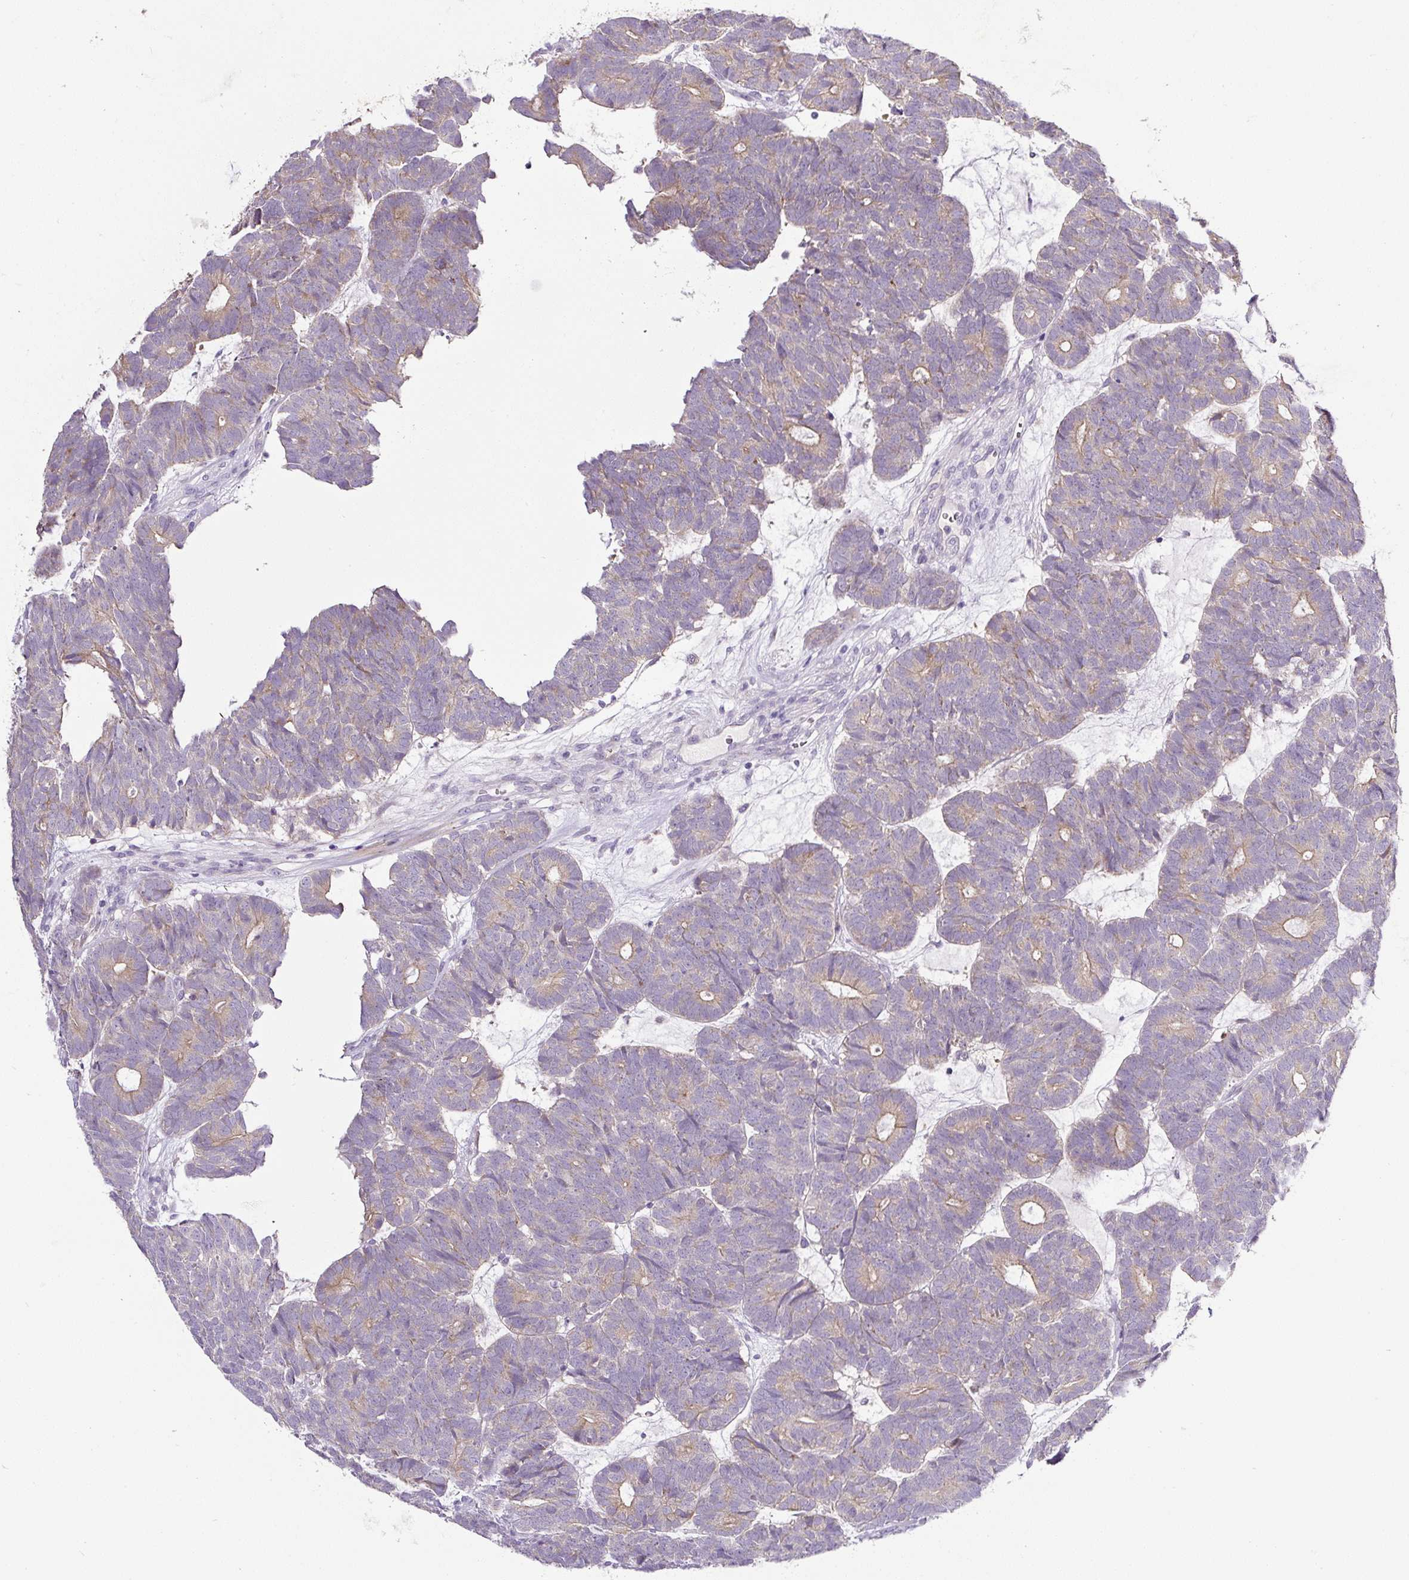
{"staining": {"intensity": "weak", "quantity": "<25%", "location": "cytoplasmic/membranous"}, "tissue": "head and neck cancer", "cell_type": "Tumor cells", "image_type": "cancer", "snomed": [{"axis": "morphology", "description": "Adenocarcinoma, NOS"}, {"axis": "topography", "description": "Head-Neck"}], "caption": "Immunohistochemical staining of human head and neck cancer demonstrates no significant positivity in tumor cells.", "gene": "HPS4", "patient": {"sex": "female", "age": 81}}